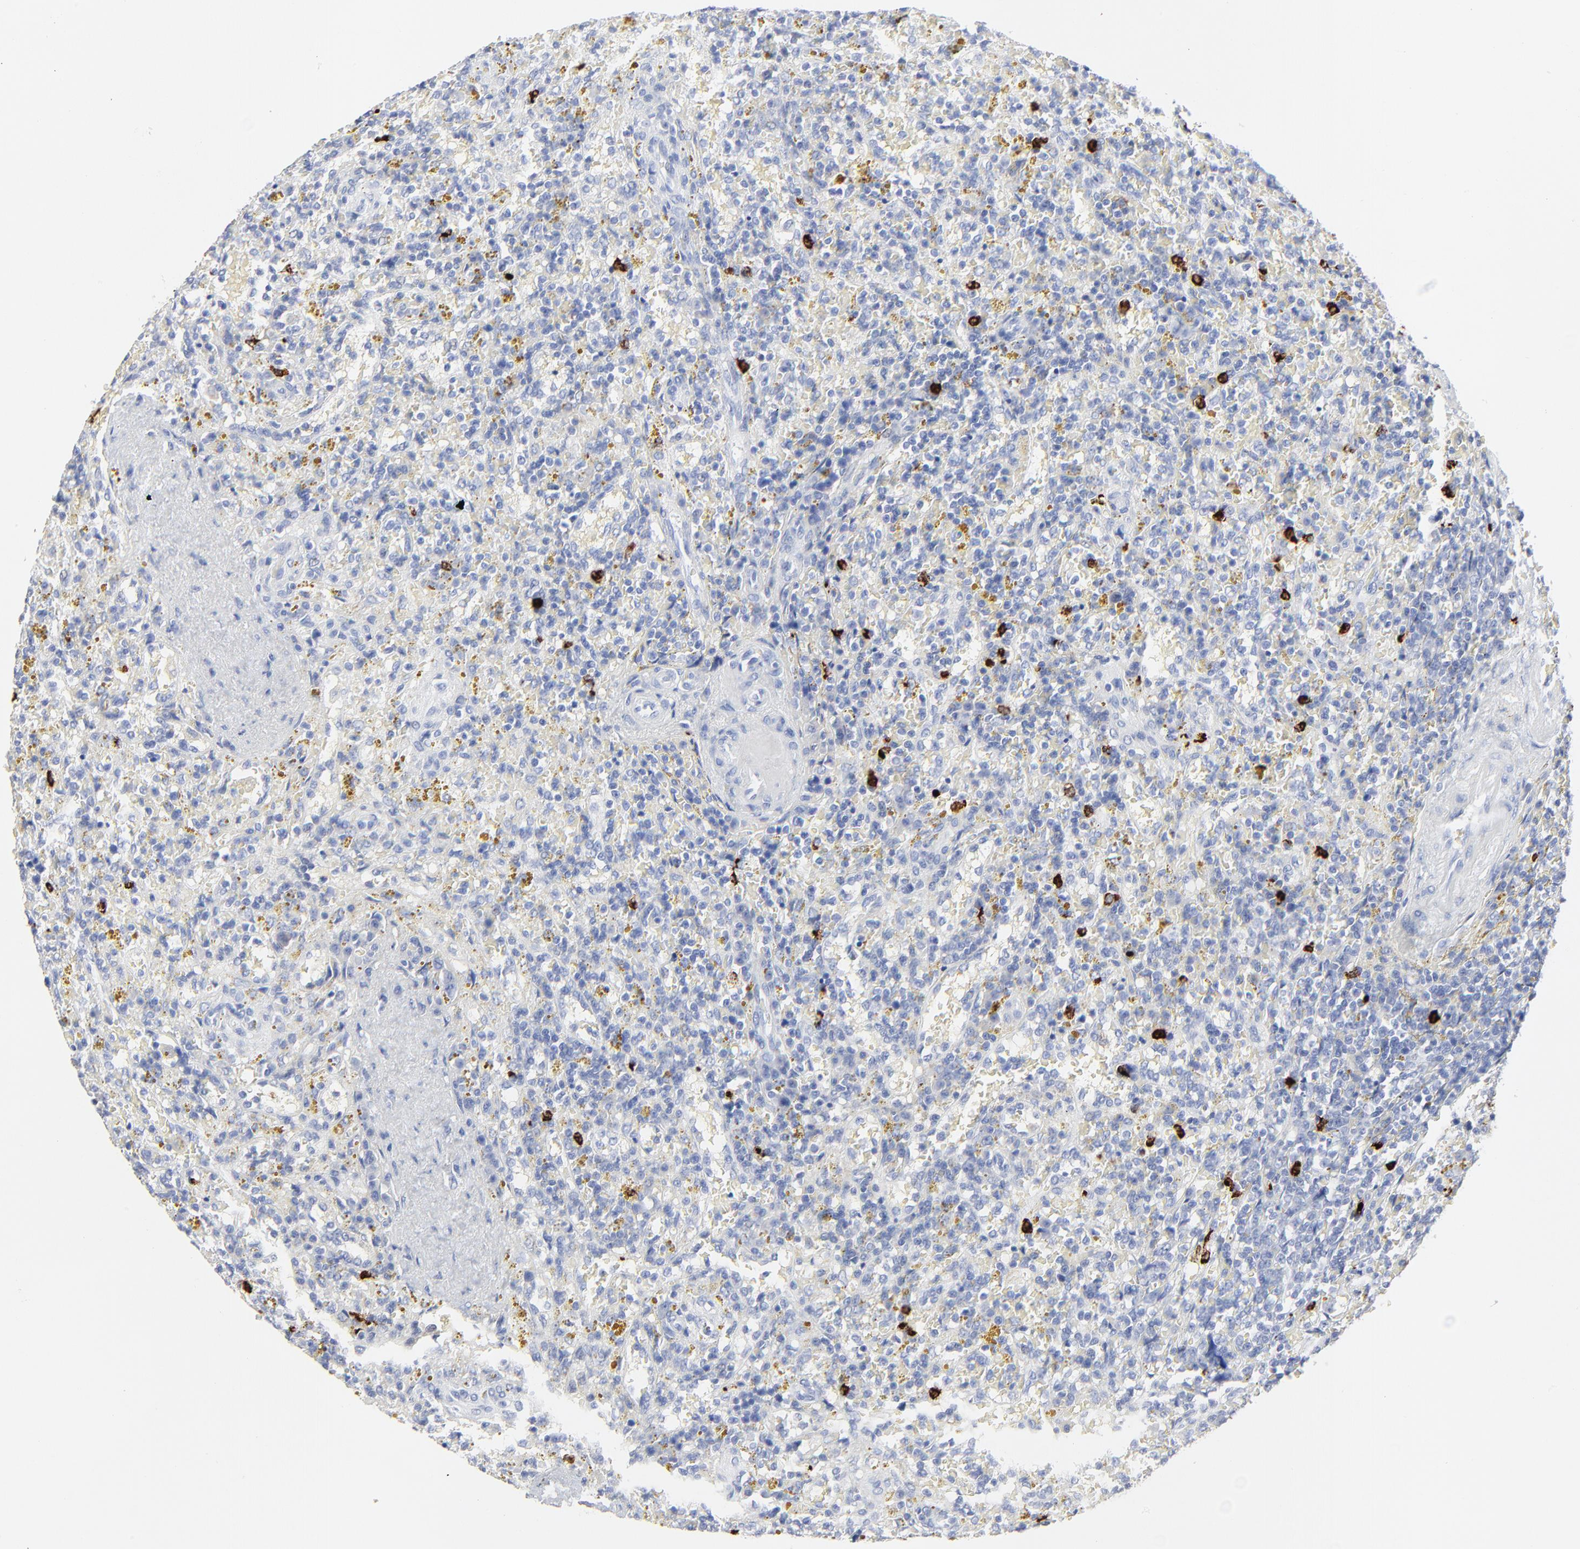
{"staining": {"intensity": "negative", "quantity": "none", "location": "none"}, "tissue": "lymphoma", "cell_type": "Tumor cells", "image_type": "cancer", "snomed": [{"axis": "morphology", "description": "Malignant lymphoma, non-Hodgkin's type, Low grade"}, {"axis": "topography", "description": "Spleen"}], "caption": "An IHC micrograph of lymphoma is shown. There is no staining in tumor cells of lymphoma.", "gene": "LCN2", "patient": {"sex": "female", "age": 65}}